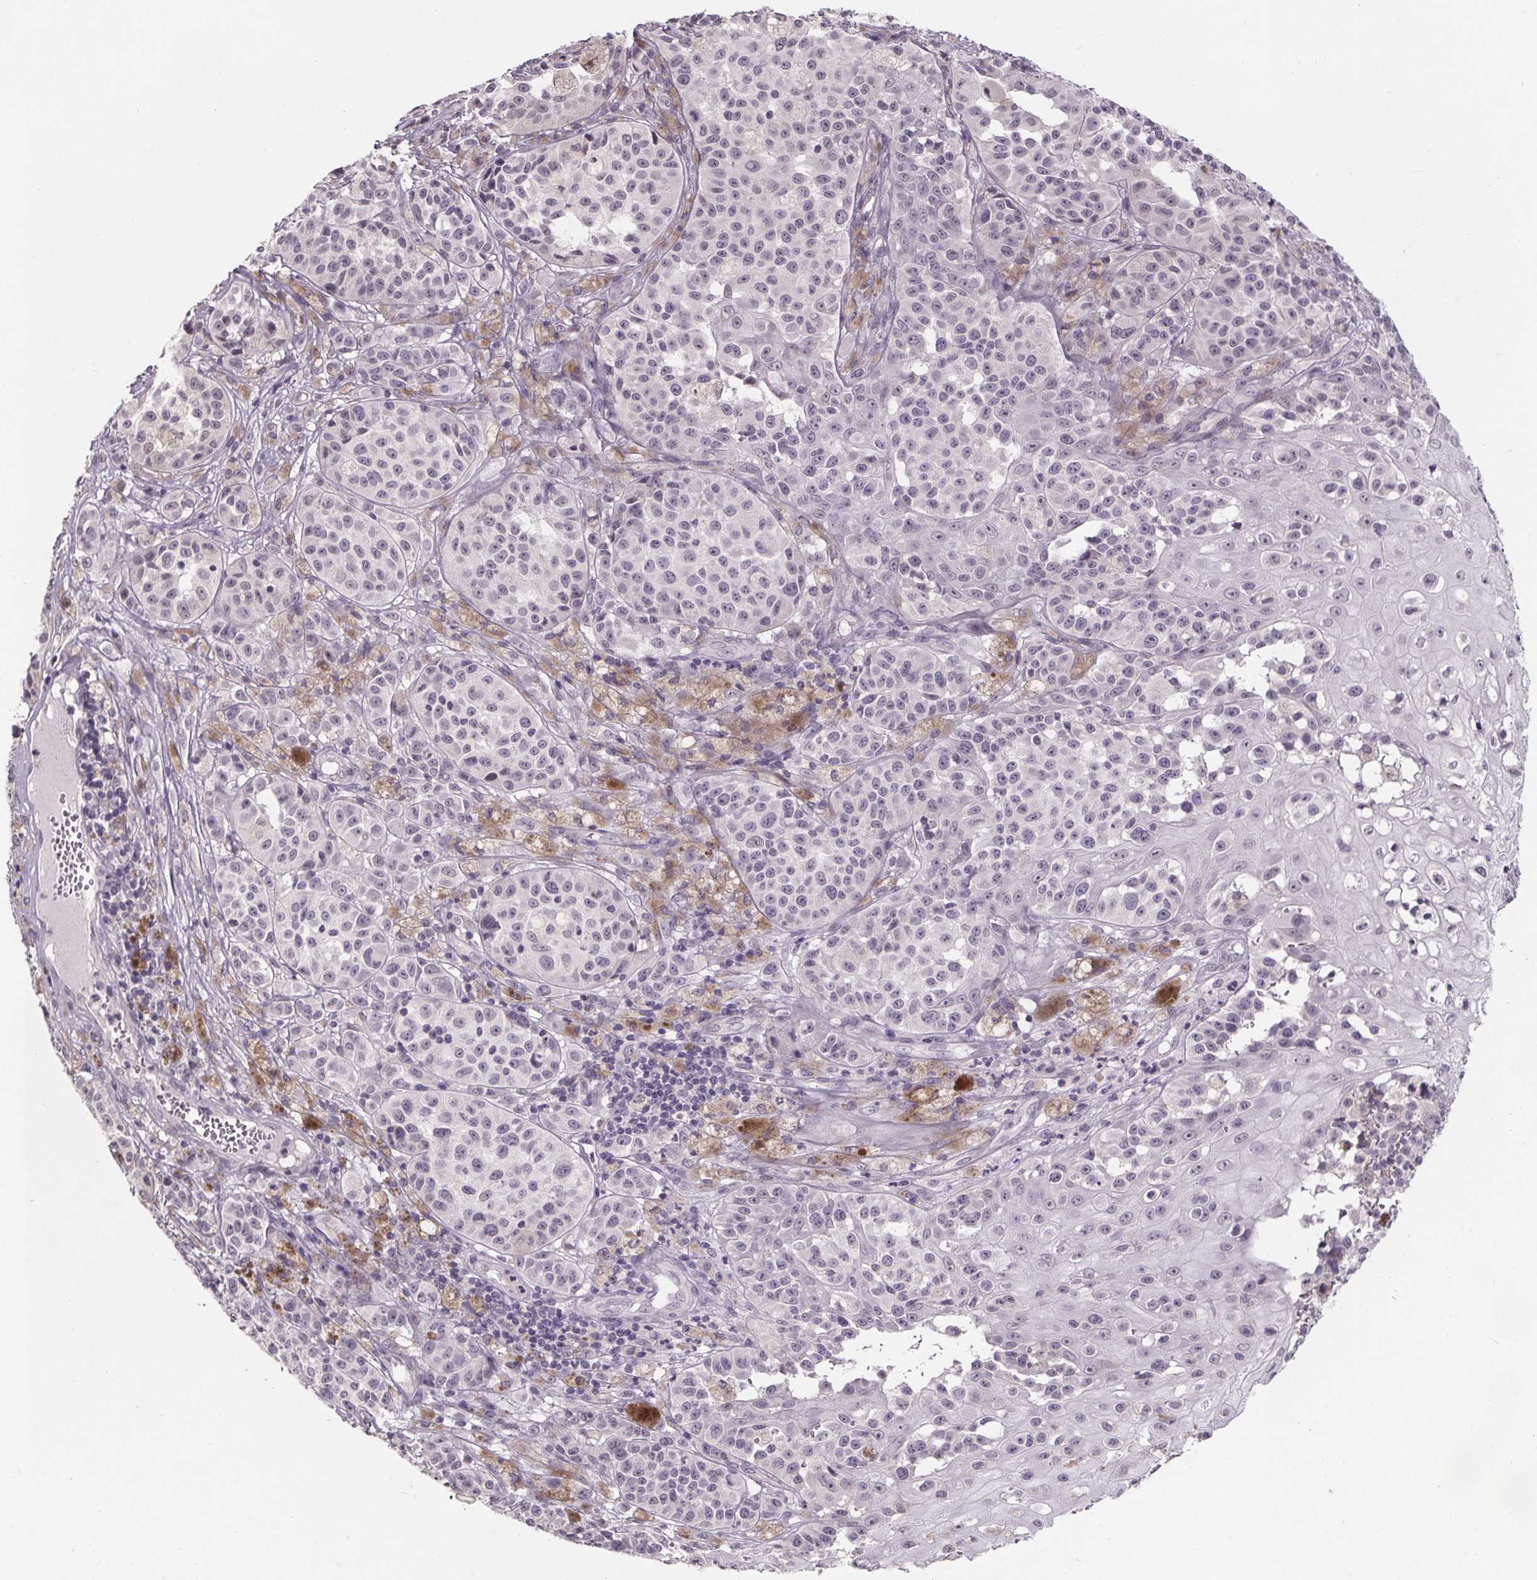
{"staining": {"intensity": "negative", "quantity": "none", "location": "none"}, "tissue": "melanoma", "cell_type": "Tumor cells", "image_type": "cancer", "snomed": [{"axis": "morphology", "description": "Malignant melanoma, NOS"}, {"axis": "topography", "description": "Skin"}], "caption": "The photomicrograph exhibits no staining of tumor cells in melanoma.", "gene": "NKX6-1", "patient": {"sex": "female", "age": 58}}